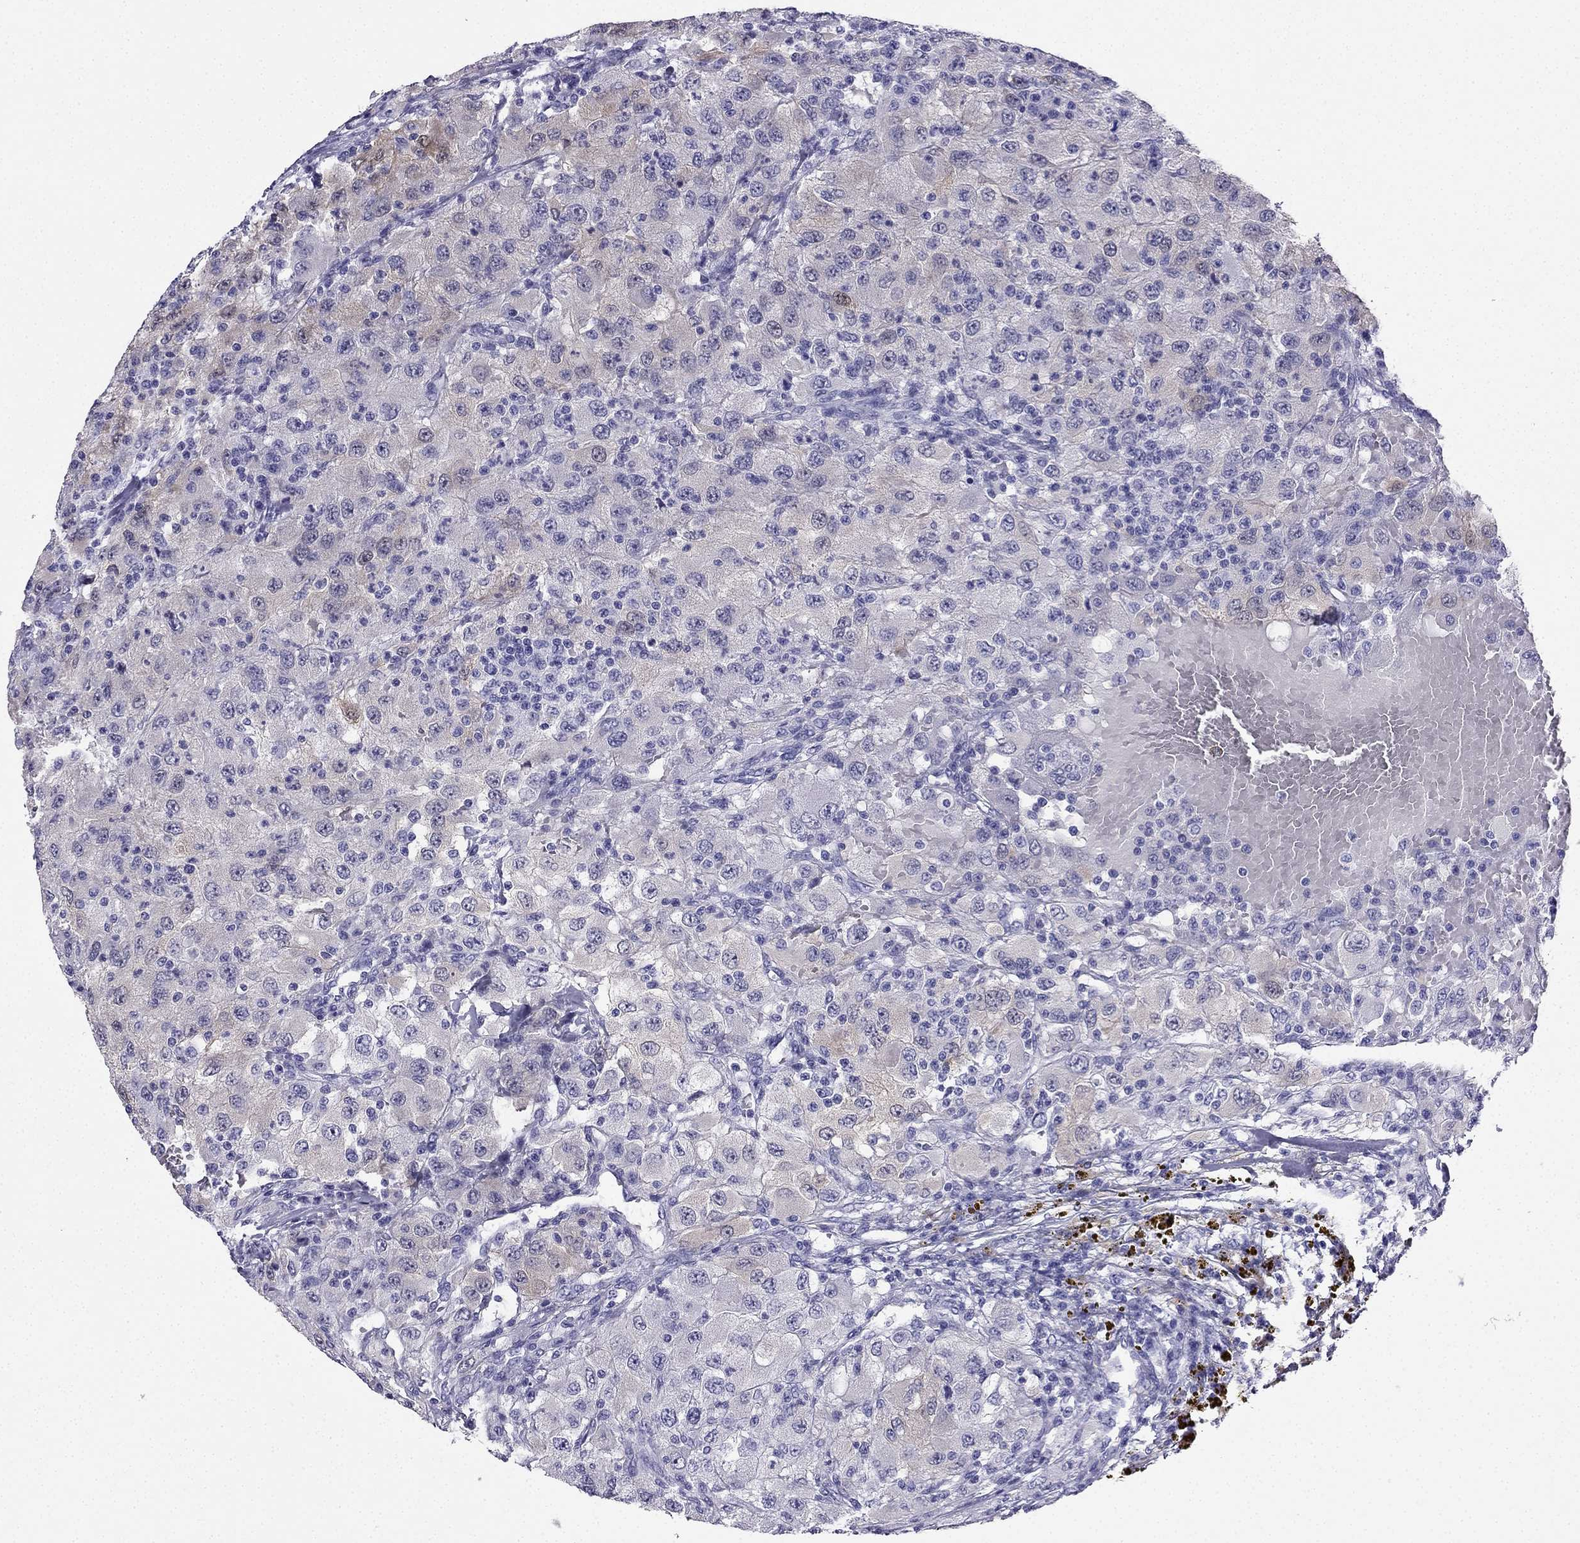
{"staining": {"intensity": "weak", "quantity": "<25%", "location": "cytoplasmic/membranous"}, "tissue": "renal cancer", "cell_type": "Tumor cells", "image_type": "cancer", "snomed": [{"axis": "morphology", "description": "Adenocarcinoma, NOS"}, {"axis": "topography", "description": "Kidney"}], "caption": "This is an immunohistochemistry histopathology image of renal cancer. There is no staining in tumor cells.", "gene": "SLC18A2", "patient": {"sex": "female", "age": 67}}